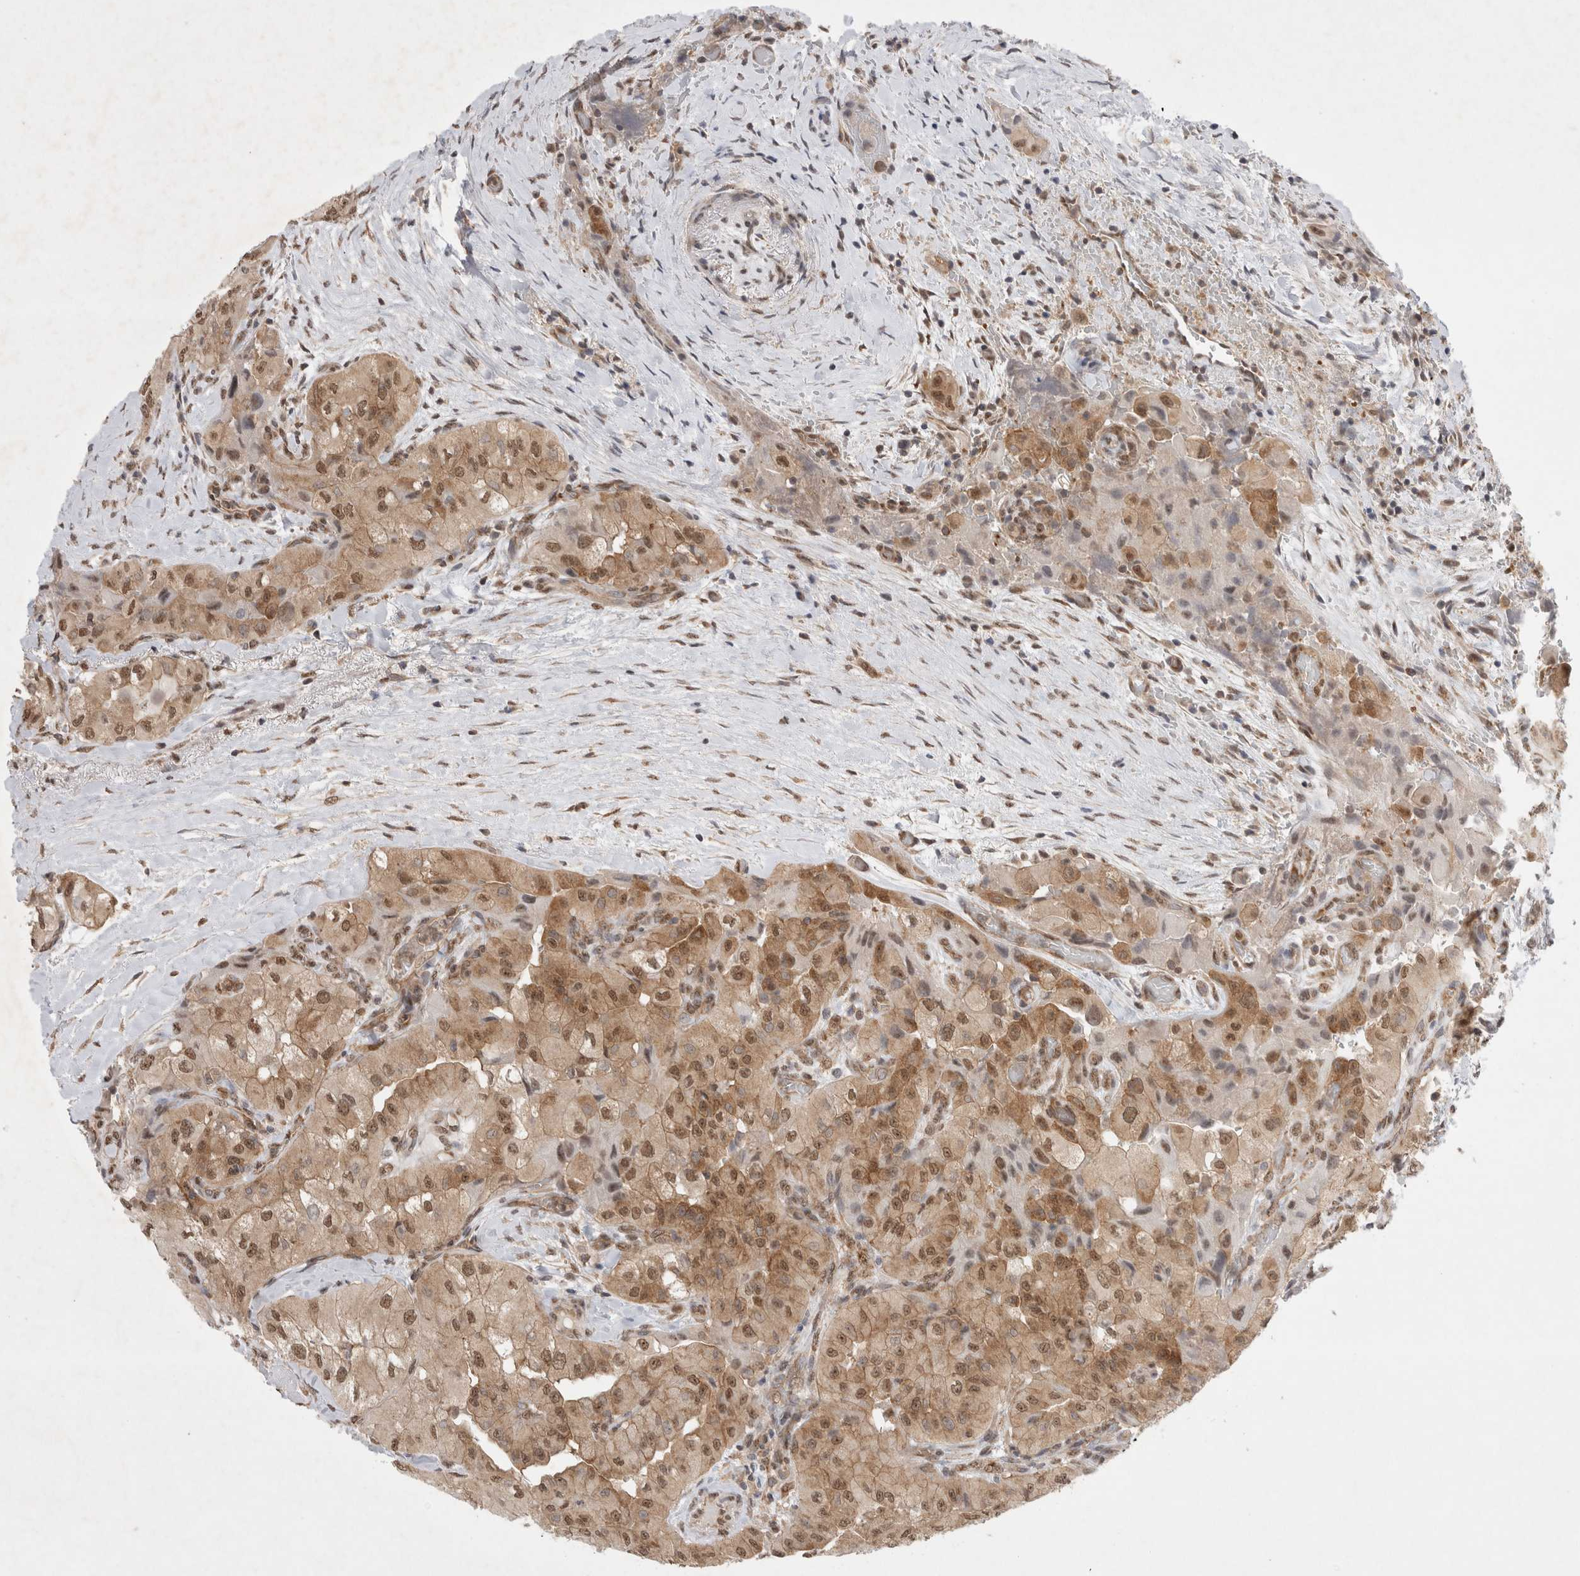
{"staining": {"intensity": "moderate", "quantity": ">75%", "location": "cytoplasmic/membranous,nuclear"}, "tissue": "thyroid cancer", "cell_type": "Tumor cells", "image_type": "cancer", "snomed": [{"axis": "morphology", "description": "Papillary adenocarcinoma, NOS"}, {"axis": "topography", "description": "Thyroid gland"}], "caption": "An IHC micrograph of neoplastic tissue is shown. Protein staining in brown highlights moderate cytoplasmic/membranous and nuclear positivity in papillary adenocarcinoma (thyroid) within tumor cells.", "gene": "WIPF2", "patient": {"sex": "female", "age": 59}}